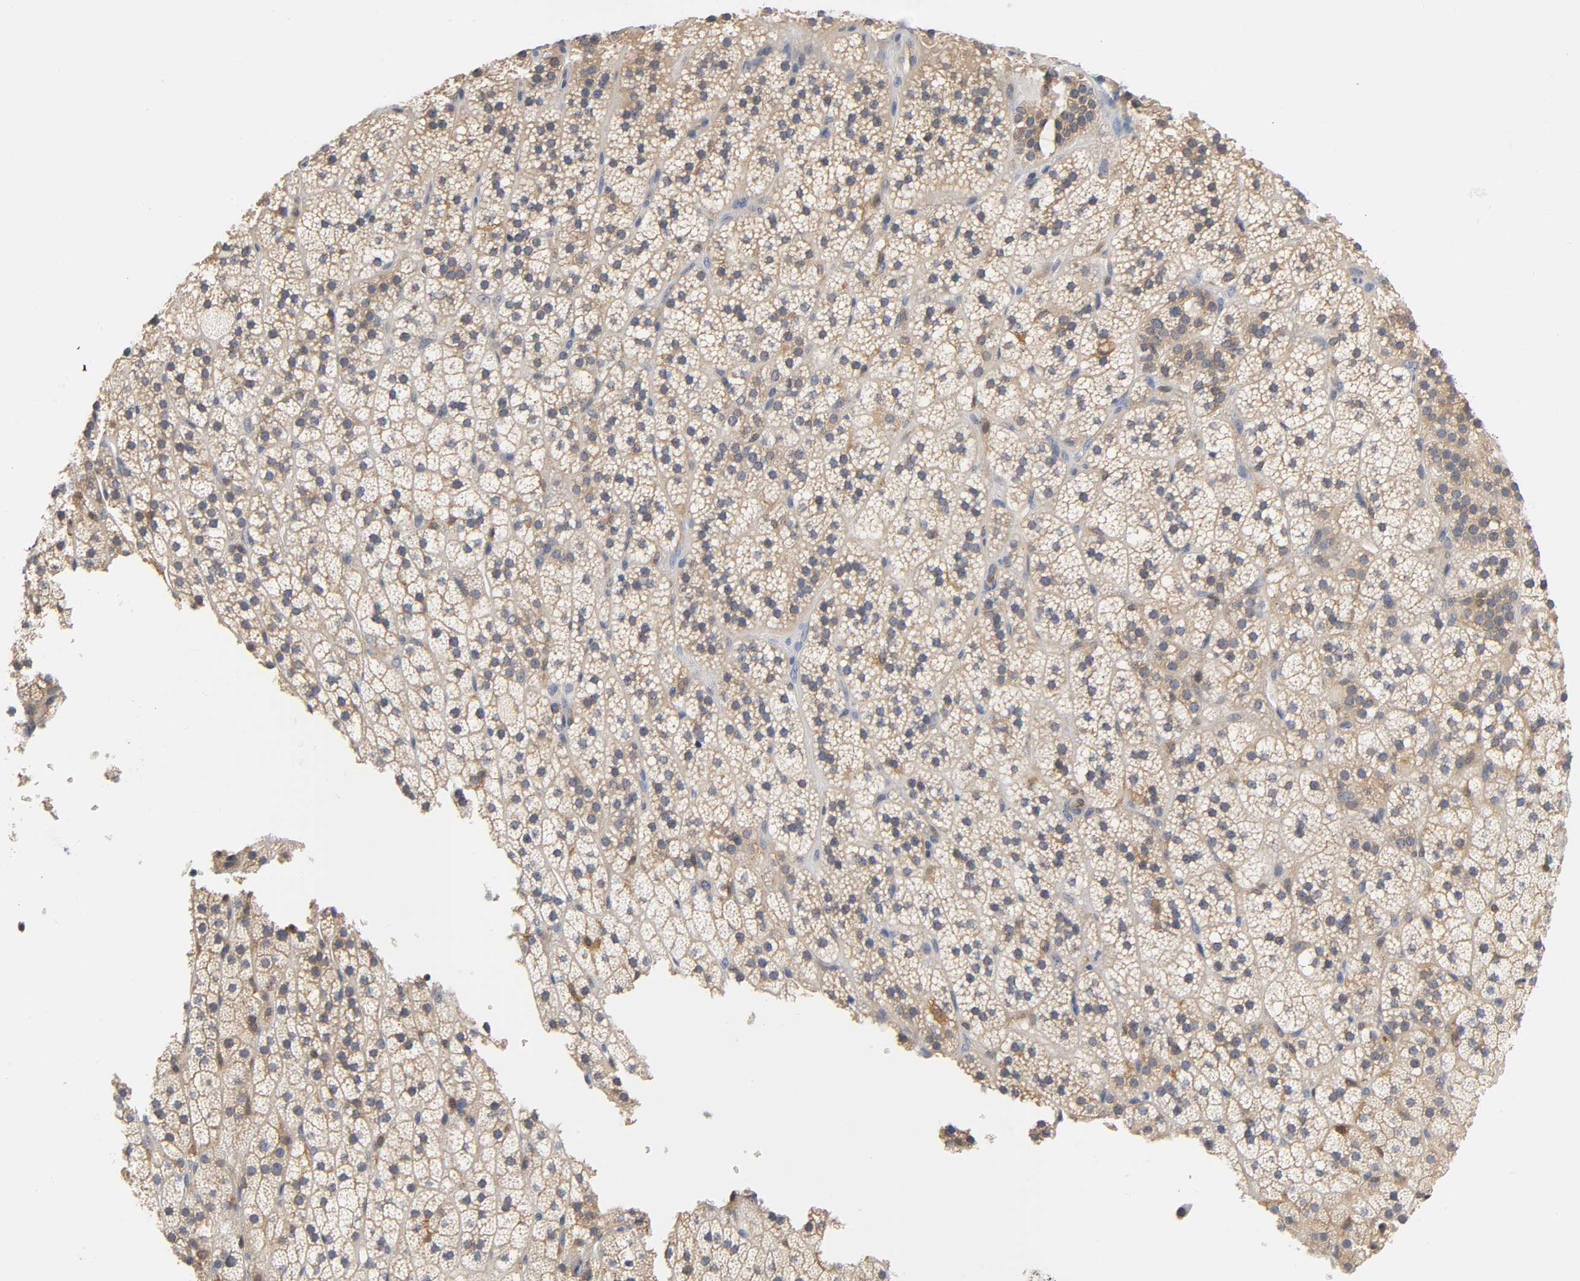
{"staining": {"intensity": "moderate", "quantity": ">75%", "location": "cytoplasmic/membranous"}, "tissue": "adrenal gland", "cell_type": "Glandular cells", "image_type": "normal", "snomed": [{"axis": "morphology", "description": "Normal tissue, NOS"}, {"axis": "topography", "description": "Adrenal gland"}], "caption": "The photomicrograph exhibits staining of unremarkable adrenal gland, revealing moderate cytoplasmic/membranous protein positivity (brown color) within glandular cells.", "gene": "FYN", "patient": {"sex": "male", "age": 35}}